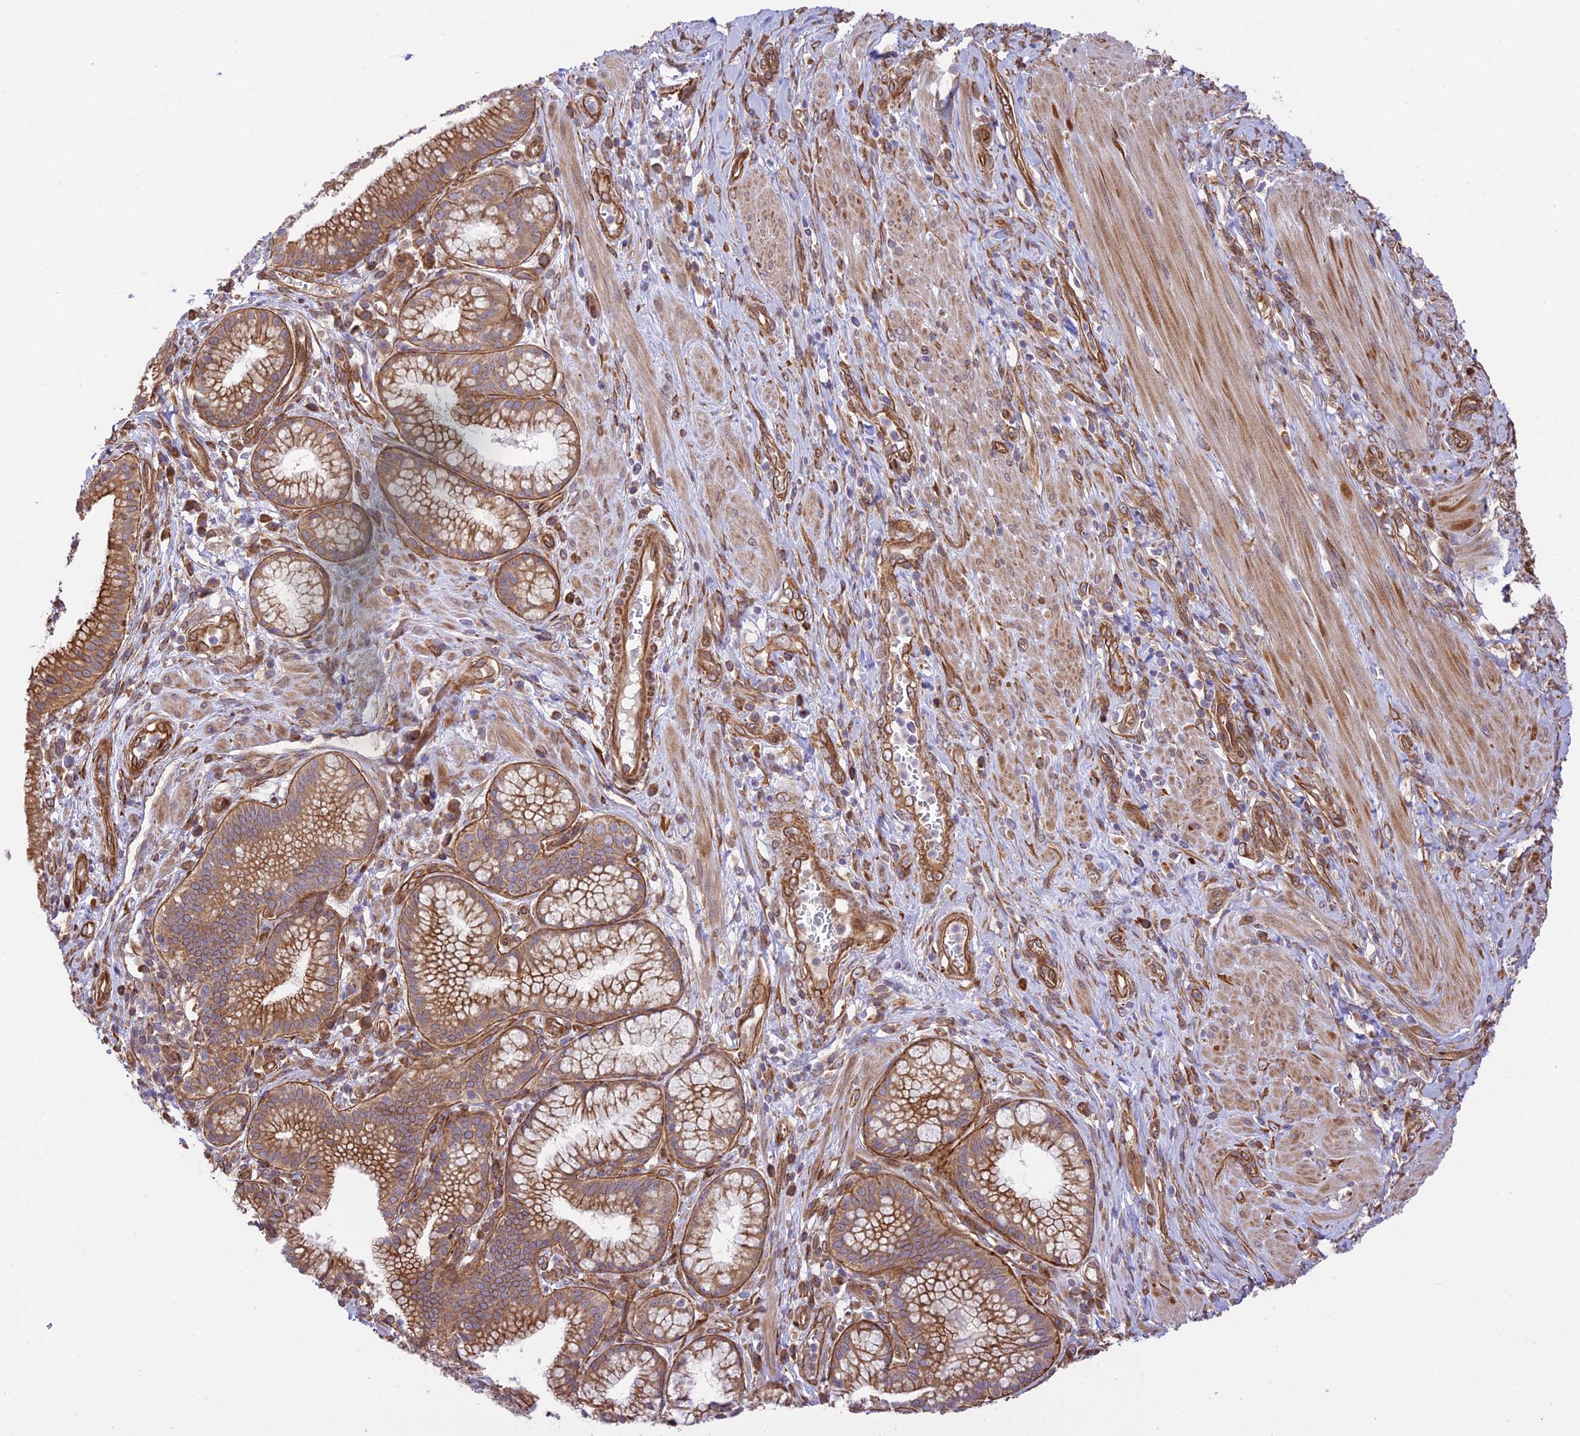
{"staining": {"intensity": "strong", "quantity": ">75%", "location": "cytoplasmic/membranous"}, "tissue": "pancreatic cancer", "cell_type": "Tumor cells", "image_type": "cancer", "snomed": [{"axis": "morphology", "description": "Adenocarcinoma, NOS"}, {"axis": "topography", "description": "Pancreas"}], "caption": "A high amount of strong cytoplasmic/membranous staining is appreciated in approximately >75% of tumor cells in pancreatic adenocarcinoma tissue. Nuclei are stained in blue.", "gene": "EXOC3L4", "patient": {"sex": "male", "age": 72}}